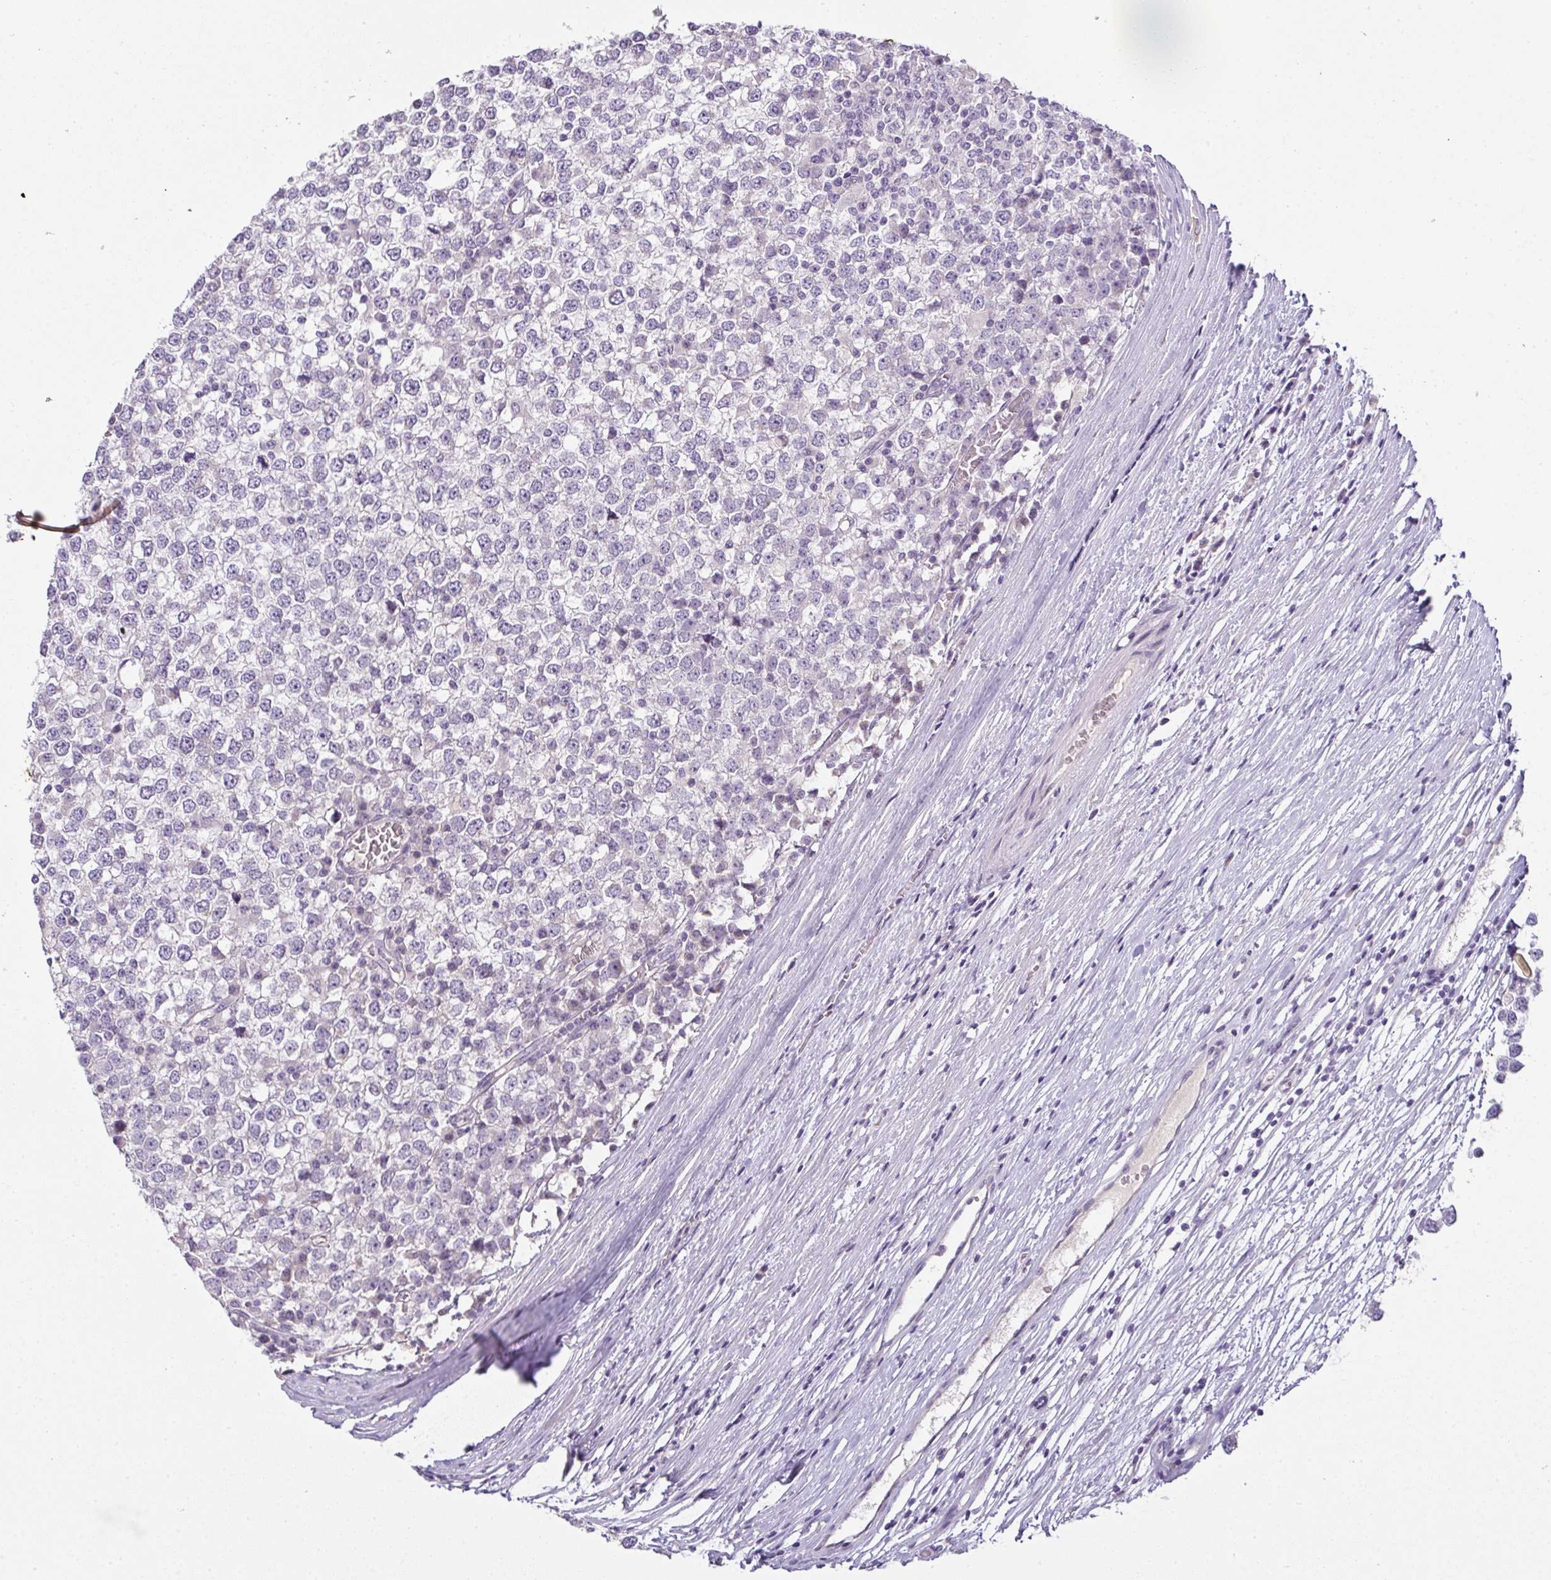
{"staining": {"intensity": "negative", "quantity": "none", "location": "none"}, "tissue": "testis cancer", "cell_type": "Tumor cells", "image_type": "cancer", "snomed": [{"axis": "morphology", "description": "Seminoma, NOS"}, {"axis": "topography", "description": "Testis"}], "caption": "An IHC photomicrograph of testis cancer is shown. There is no staining in tumor cells of testis cancer.", "gene": "CMPK1", "patient": {"sex": "male", "age": 65}}